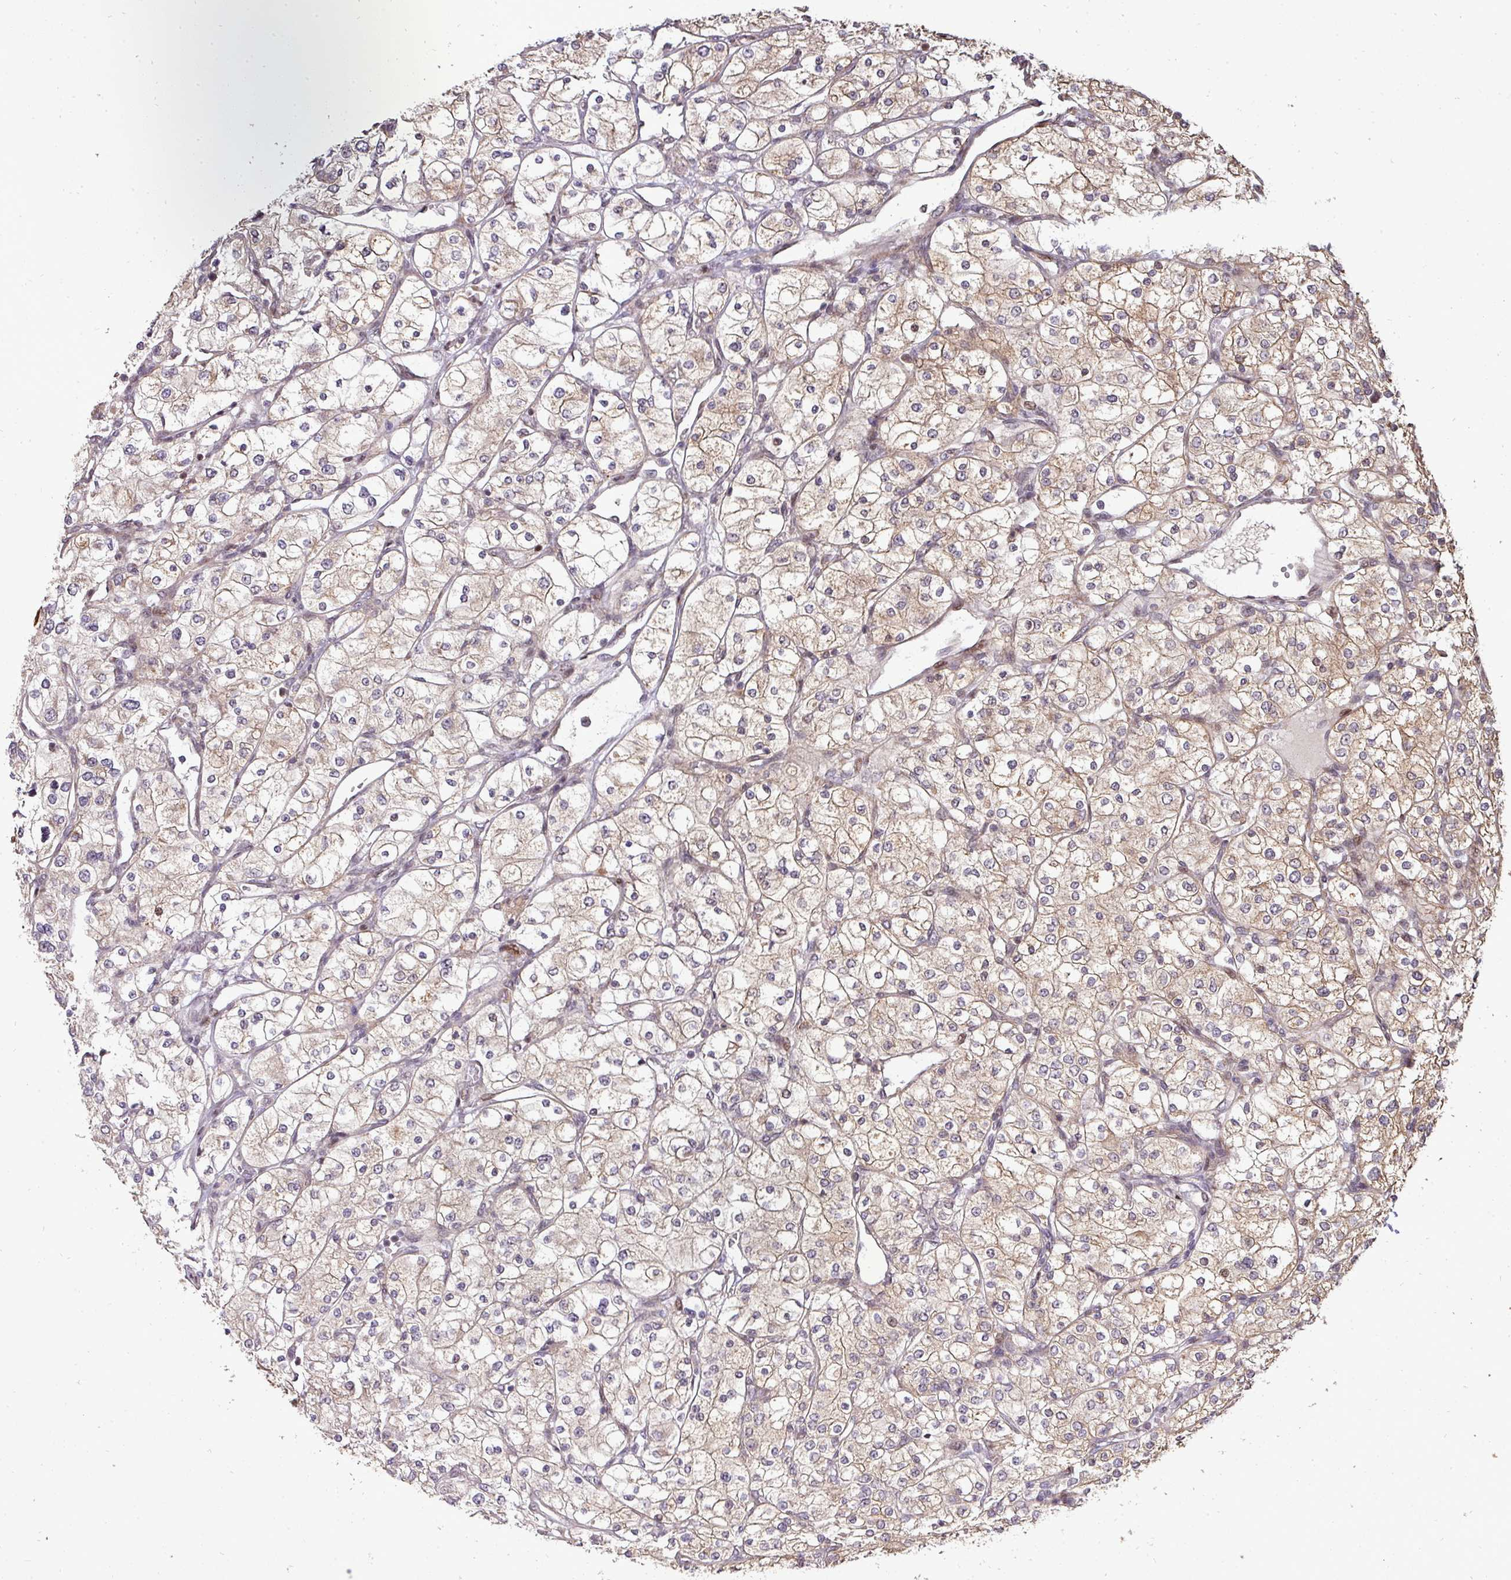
{"staining": {"intensity": "weak", "quantity": "<25%", "location": "cytoplasmic/membranous,nuclear"}, "tissue": "renal cancer", "cell_type": "Tumor cells", "image_type": "cancer", "snomed": [{"axis": "morphology", "description": "Adenocarcinoma, NOS"}, {"axis": "topography", "description": "Kidney"}], "caption": "Tumor cells are negative for brown protein staining in adenocarcinoma (renal).", "gene": "PATZ1", "patient": {"sex": "male", "age": 80}}